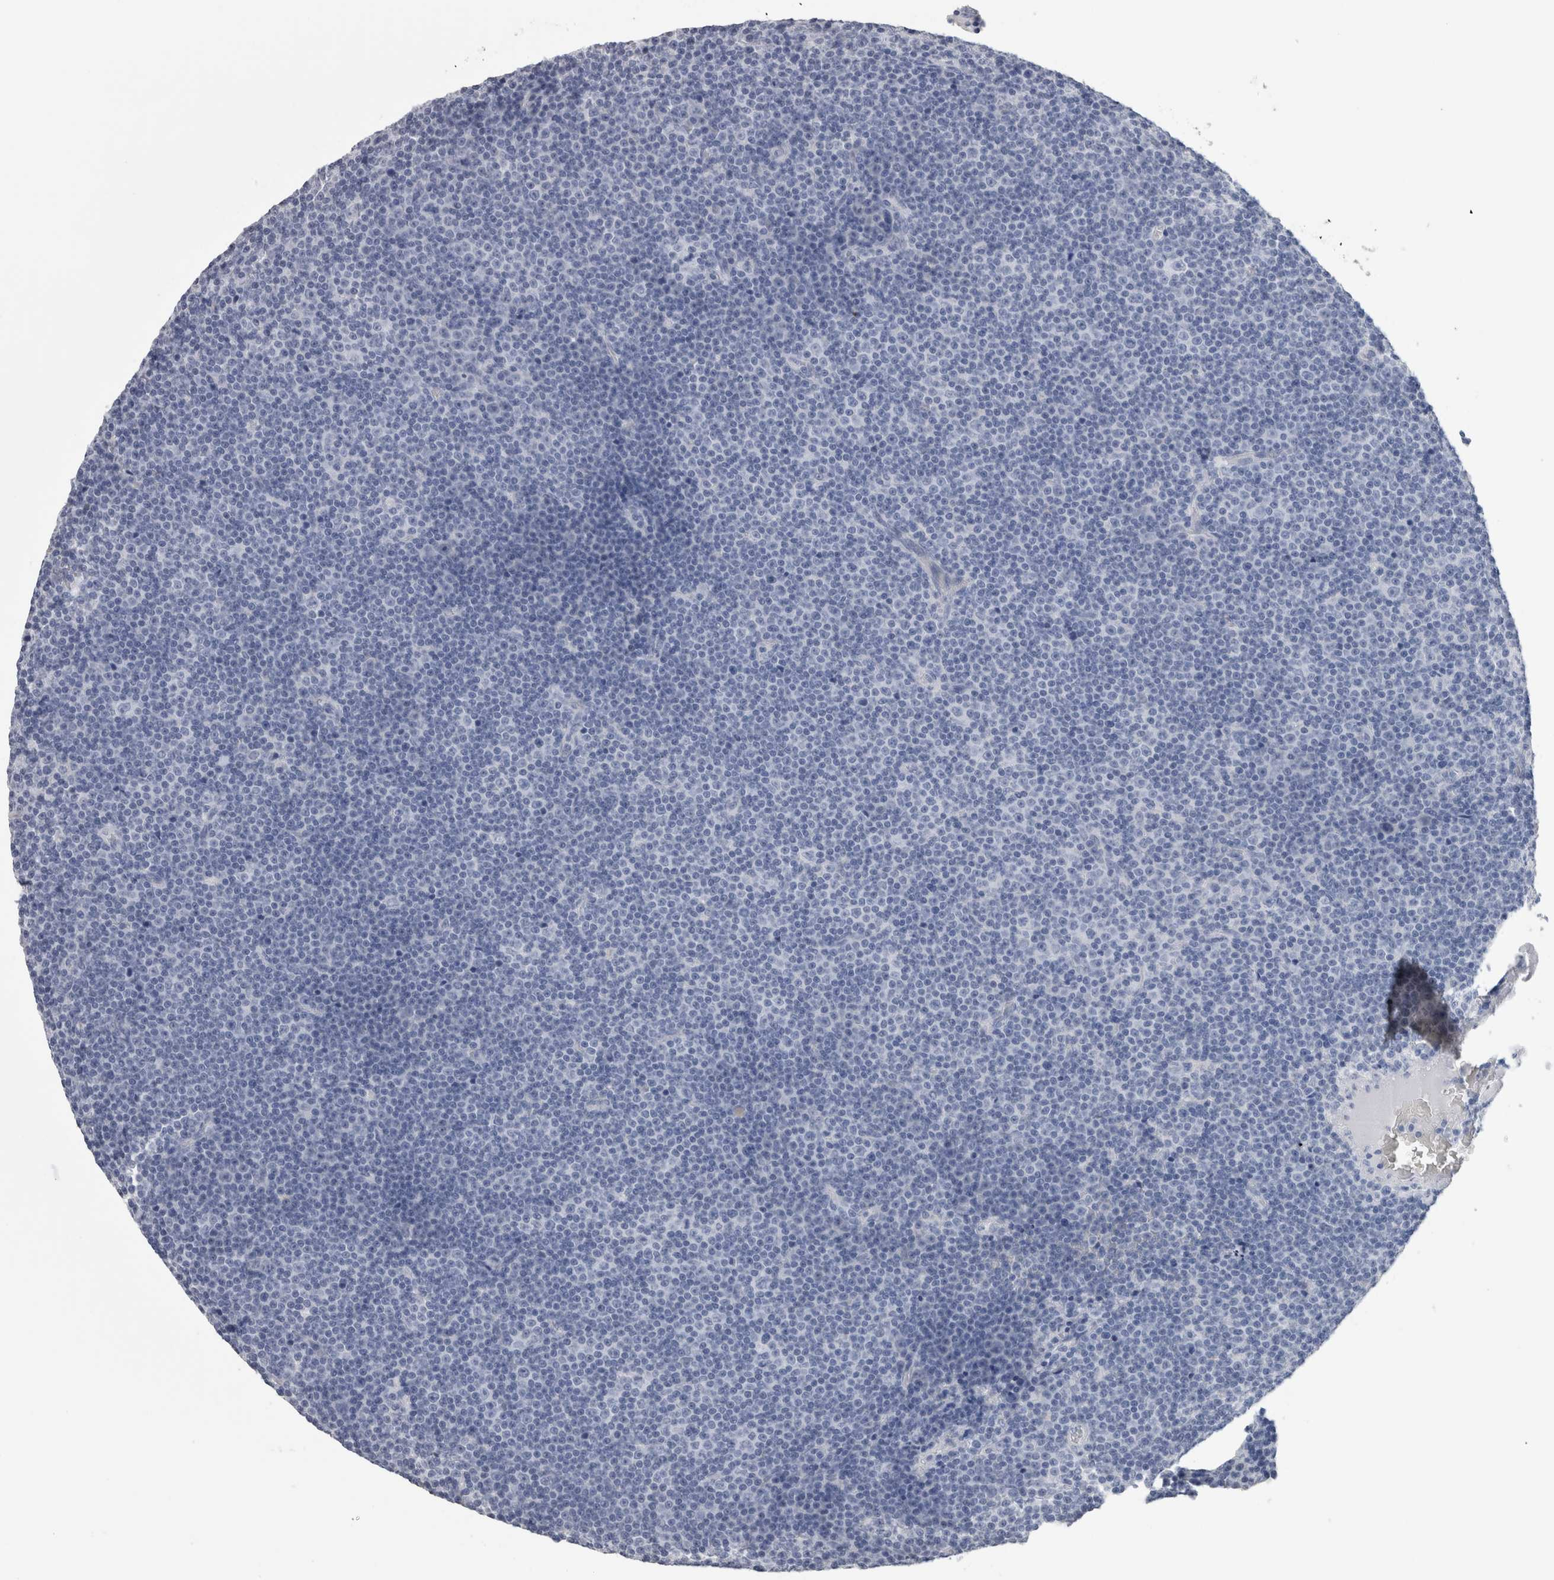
{"staining": {"intensity": "negative", "quantity": "none", "location": "none"}, "tissue": "lymphoma", "cell_type": "Tumor cells", "image_type": "cancer", "snomed": [{"axis": "morphology", "description": "Malignant lymphoma, non-Hodgkin's type, Low grade"}, {"axis": "topography", "description": "Lymph node"}], "caption": "Tumor cells show no significant protein positivity in lymphoma. (Stains: DAB (3,3'-diaminobenzidine) IHC with hematoxylin counter stain, Microscopy: brightfield microscopy at high magnification).", "gene": "CA8", "patient": {"sex": "female", "age": 67}}